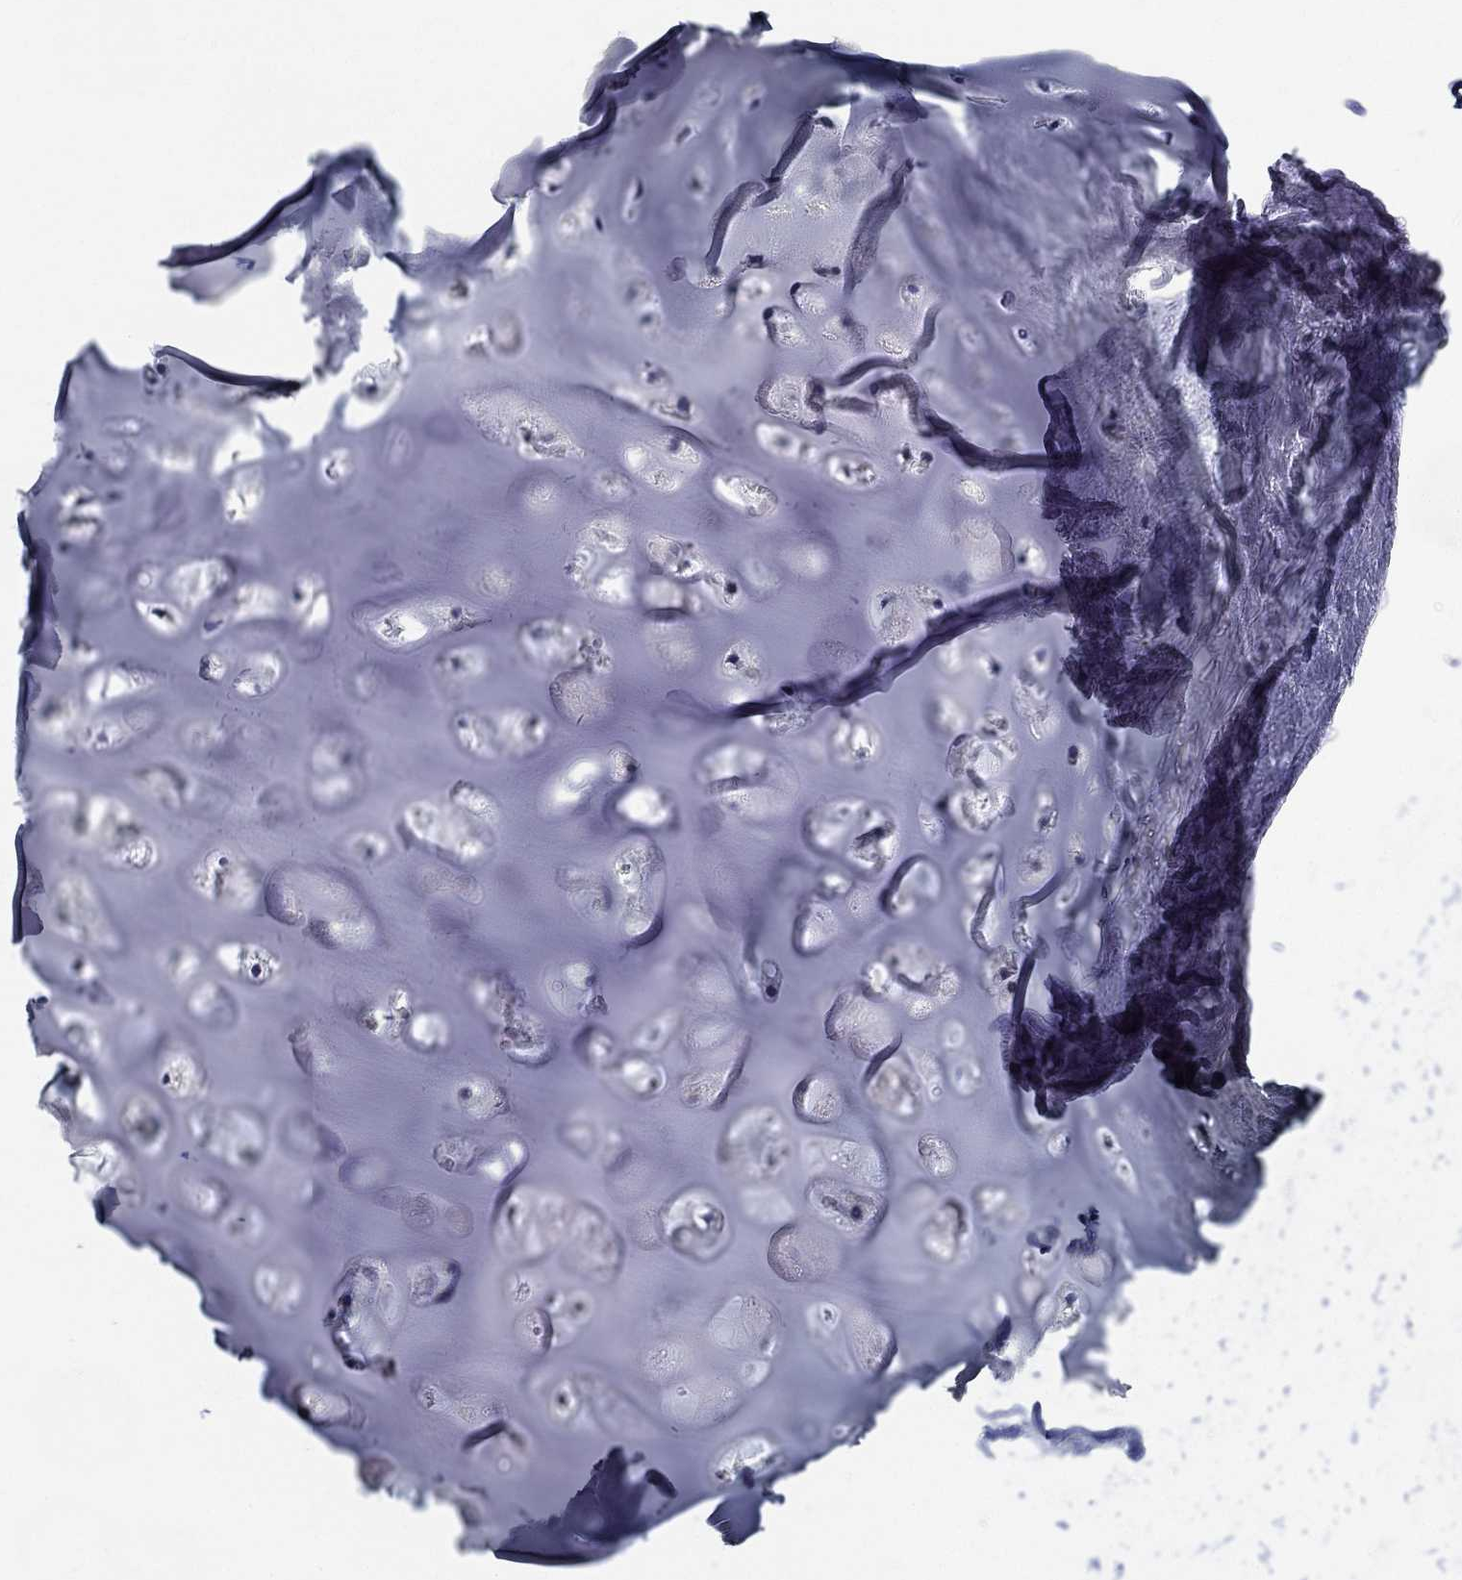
{"staining": {"intensity": "negative", "quantity": "none", "location": "none"}, "tissue": "soft tissue", "cell_type": "Chondrocytes", "image_type": "normal", "snomed": [{"axis": "morphology", "description": "Normal tissue, NOS"}, {"axis": "topography", "description": "Cartilage tissue"}], "caption": "Normal soft tissue was stained to show a protein in brown. There is no significant expression in chondrocytes. (DAB immunohistochemistry, high magnification).", "gene": "CRYGS", "patient": {"sex": "male", "age": 62}}